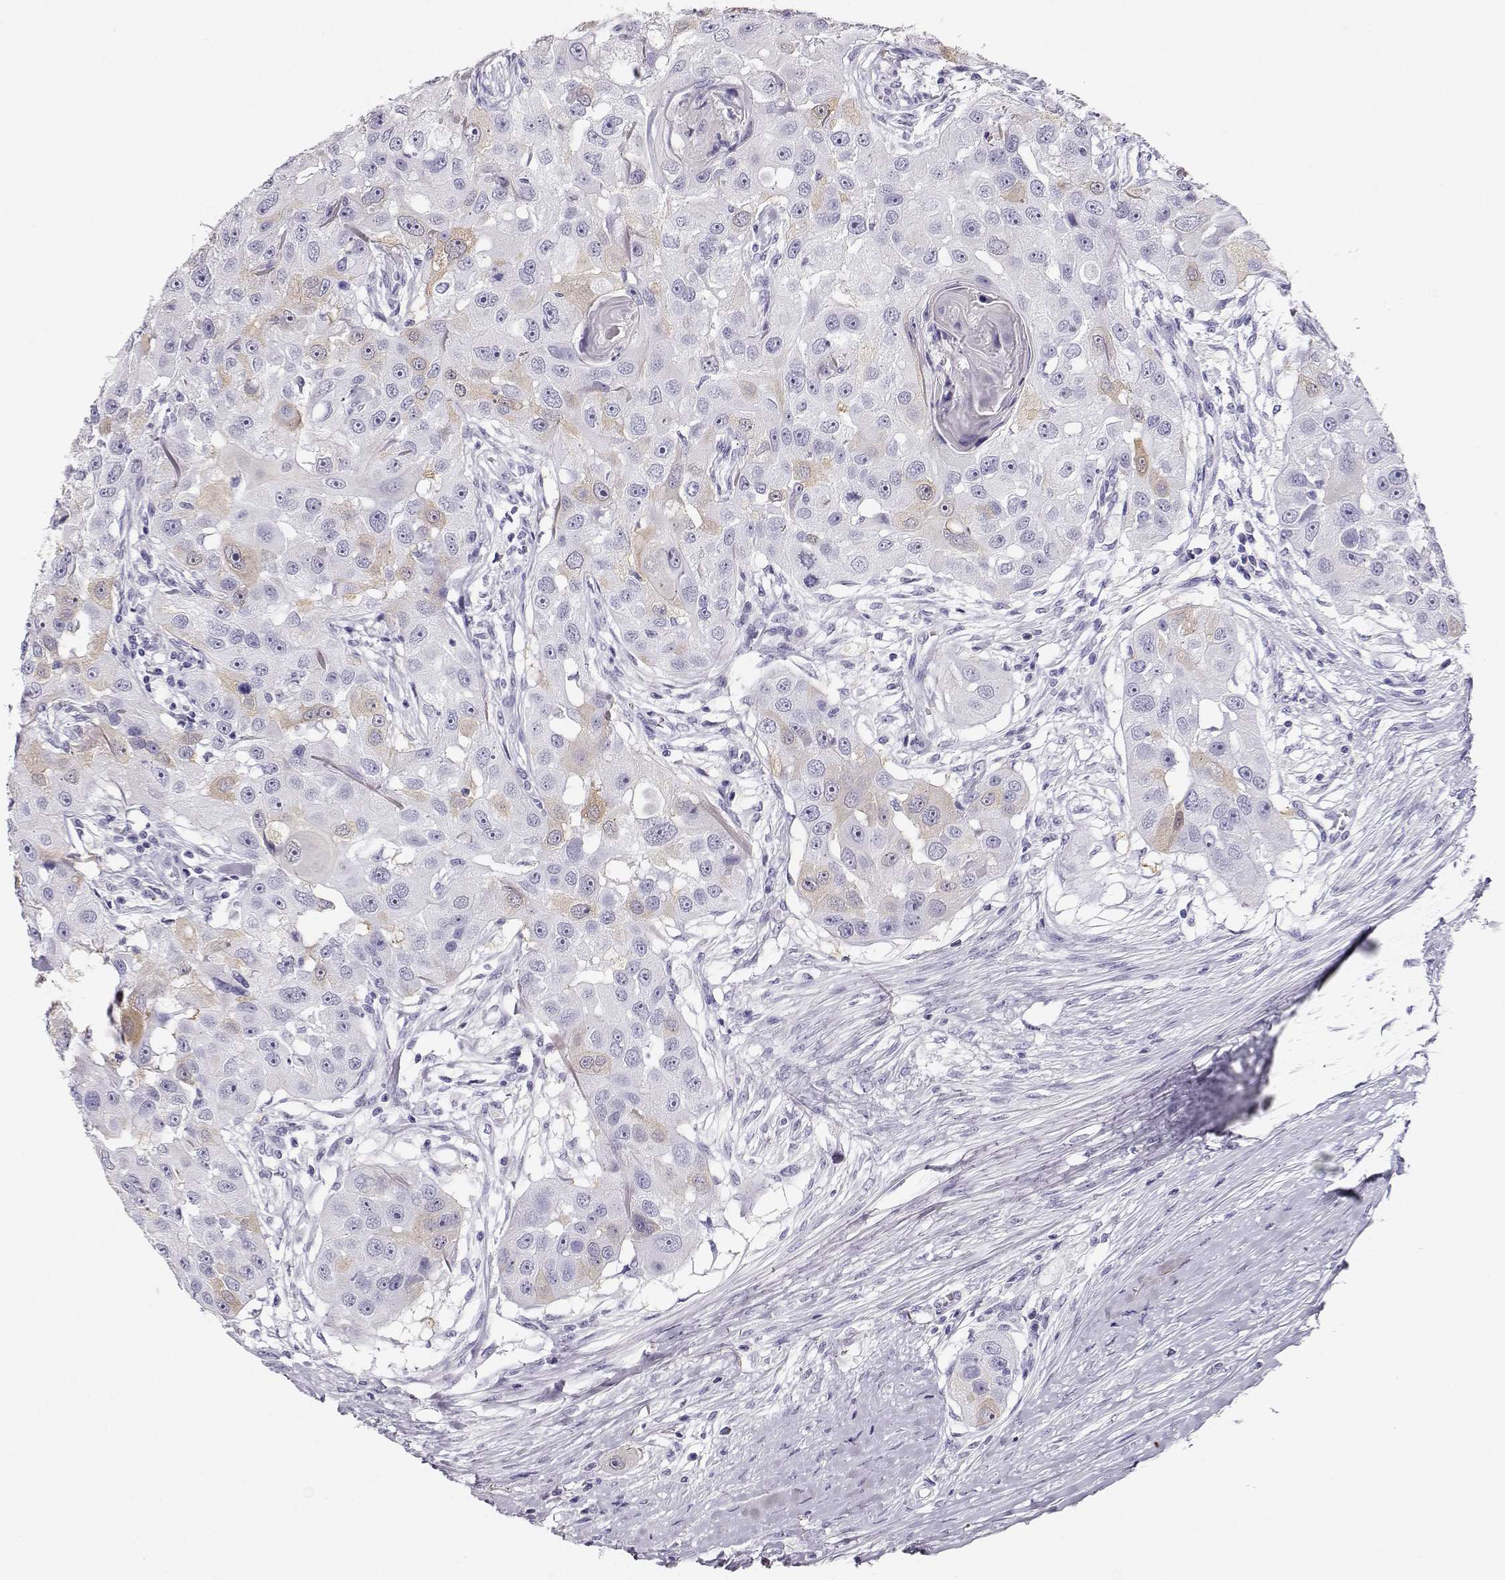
{"staining": {"intensity": "weak", "quantity": "<25%", "location": "cytoplasmic/membranous"}, "tissue": "head and neck cancer", "cell_type": "Tumor cells", "image_type": "cancer", "snomed": [{"axis": "morphology", "description": "Squamous cell carcinoma, NOS"}, {"axis": "topography", "description": "Head-Neck"}], "caption": "This is an IHC photomicrograph of human squamous cell carcinoma (head and neck). There is no staining in tumor cells.", "gene": "MAGEC1", "patient": {"sex": "male", "age": 51}}